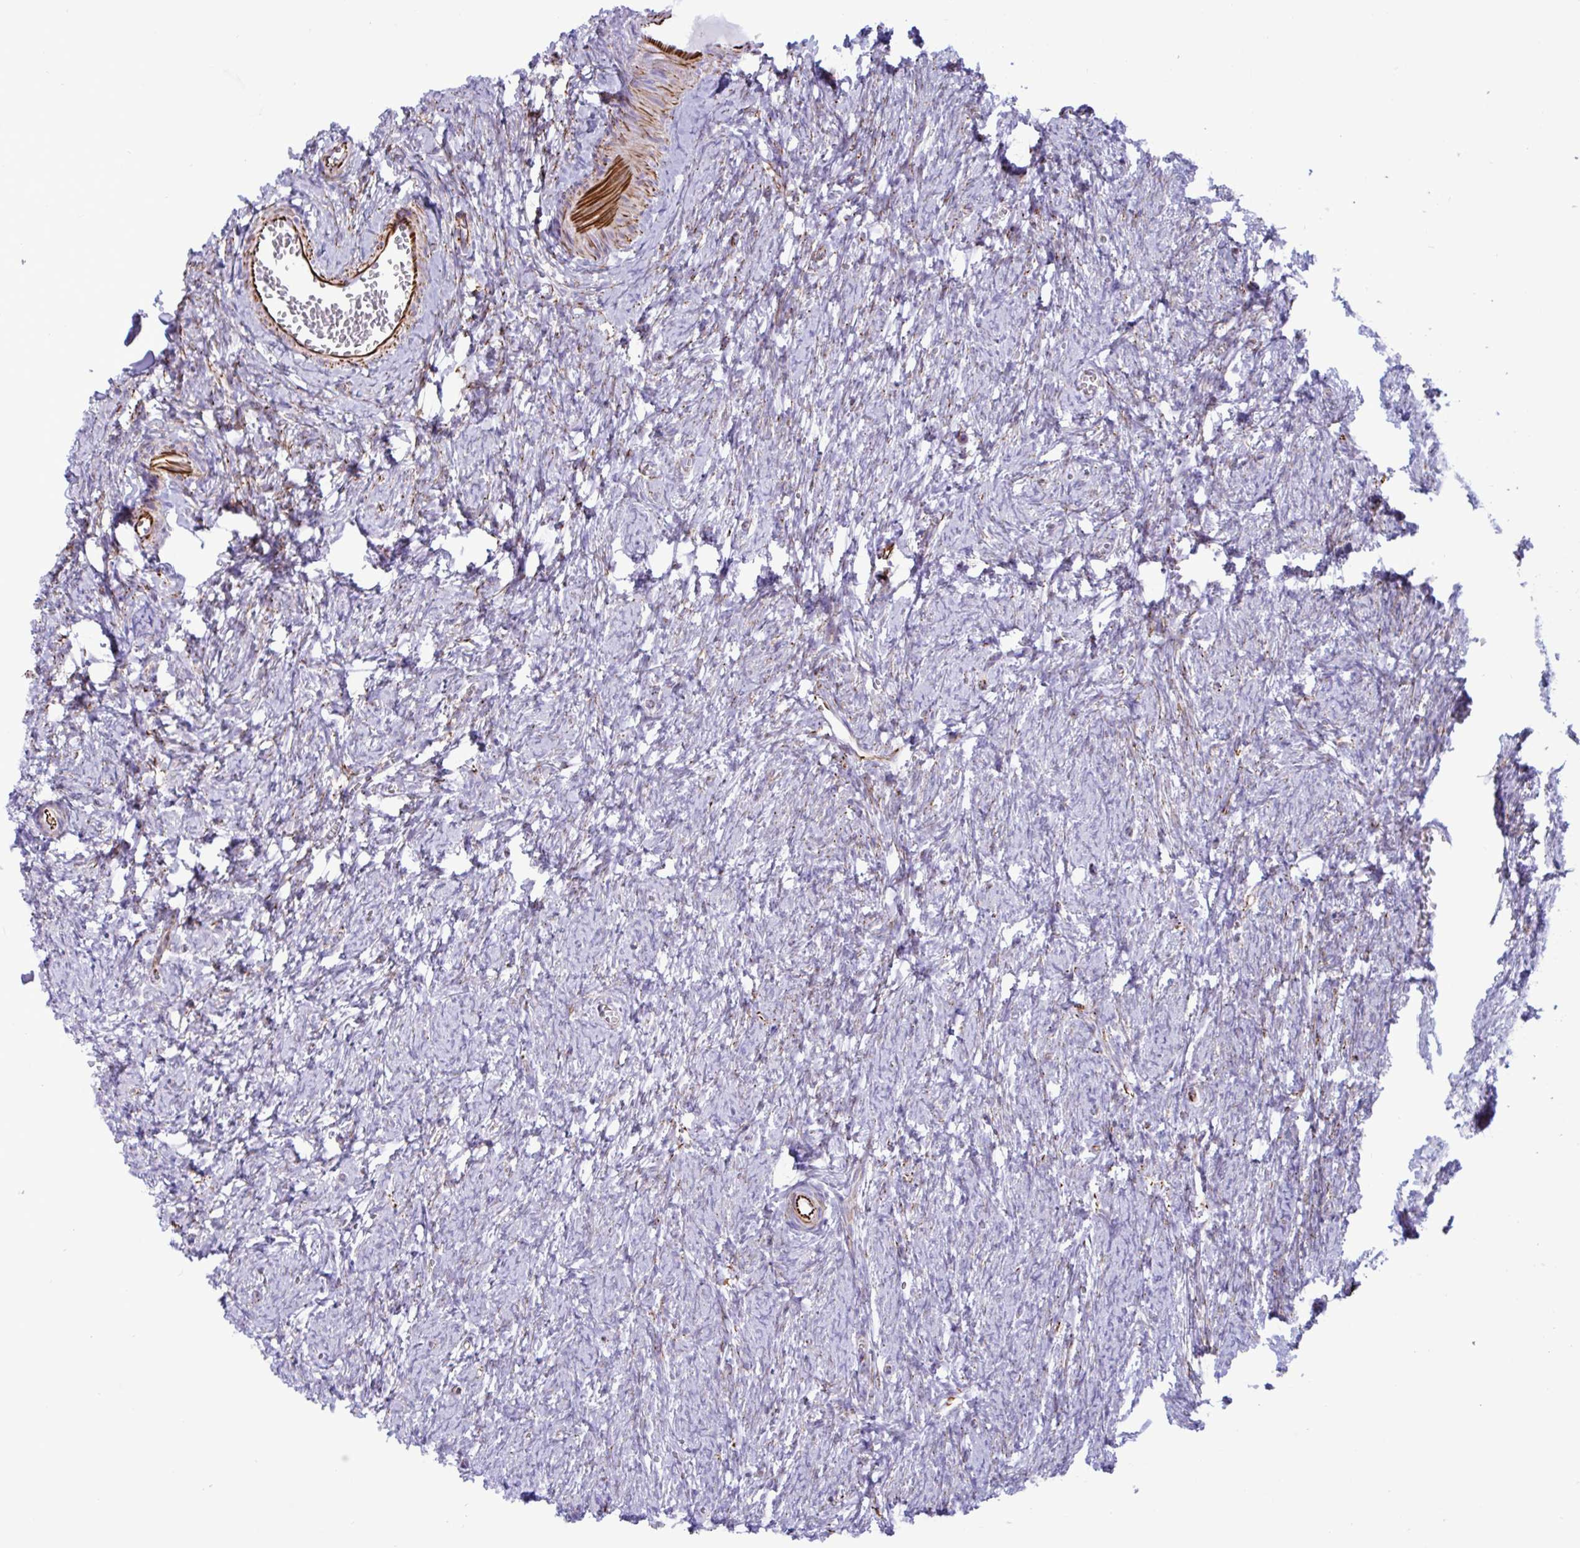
{"staining": {"intensity": "moderate", "quantity": "25%-75%", "location": "cytoplasmic/membranous"}, "tissue": "ovary", "cell_type": "Ovarian stroma cells", "image_type": "normal", "snomed": [{"axis": "morphology", "description": "Normal tissue, NOS"}, {"axis": "topography", "description": "Ovary"}], "caption": "A micrograph showing moderate cytoplasmic/membranous staining in approximately 25%-75% of ovarian stroma cells in benign ovary, as visualized by brown immunohistochemical staining.", "gene": "SMAD5", "patient": {"sex": "female", "age": 41}}